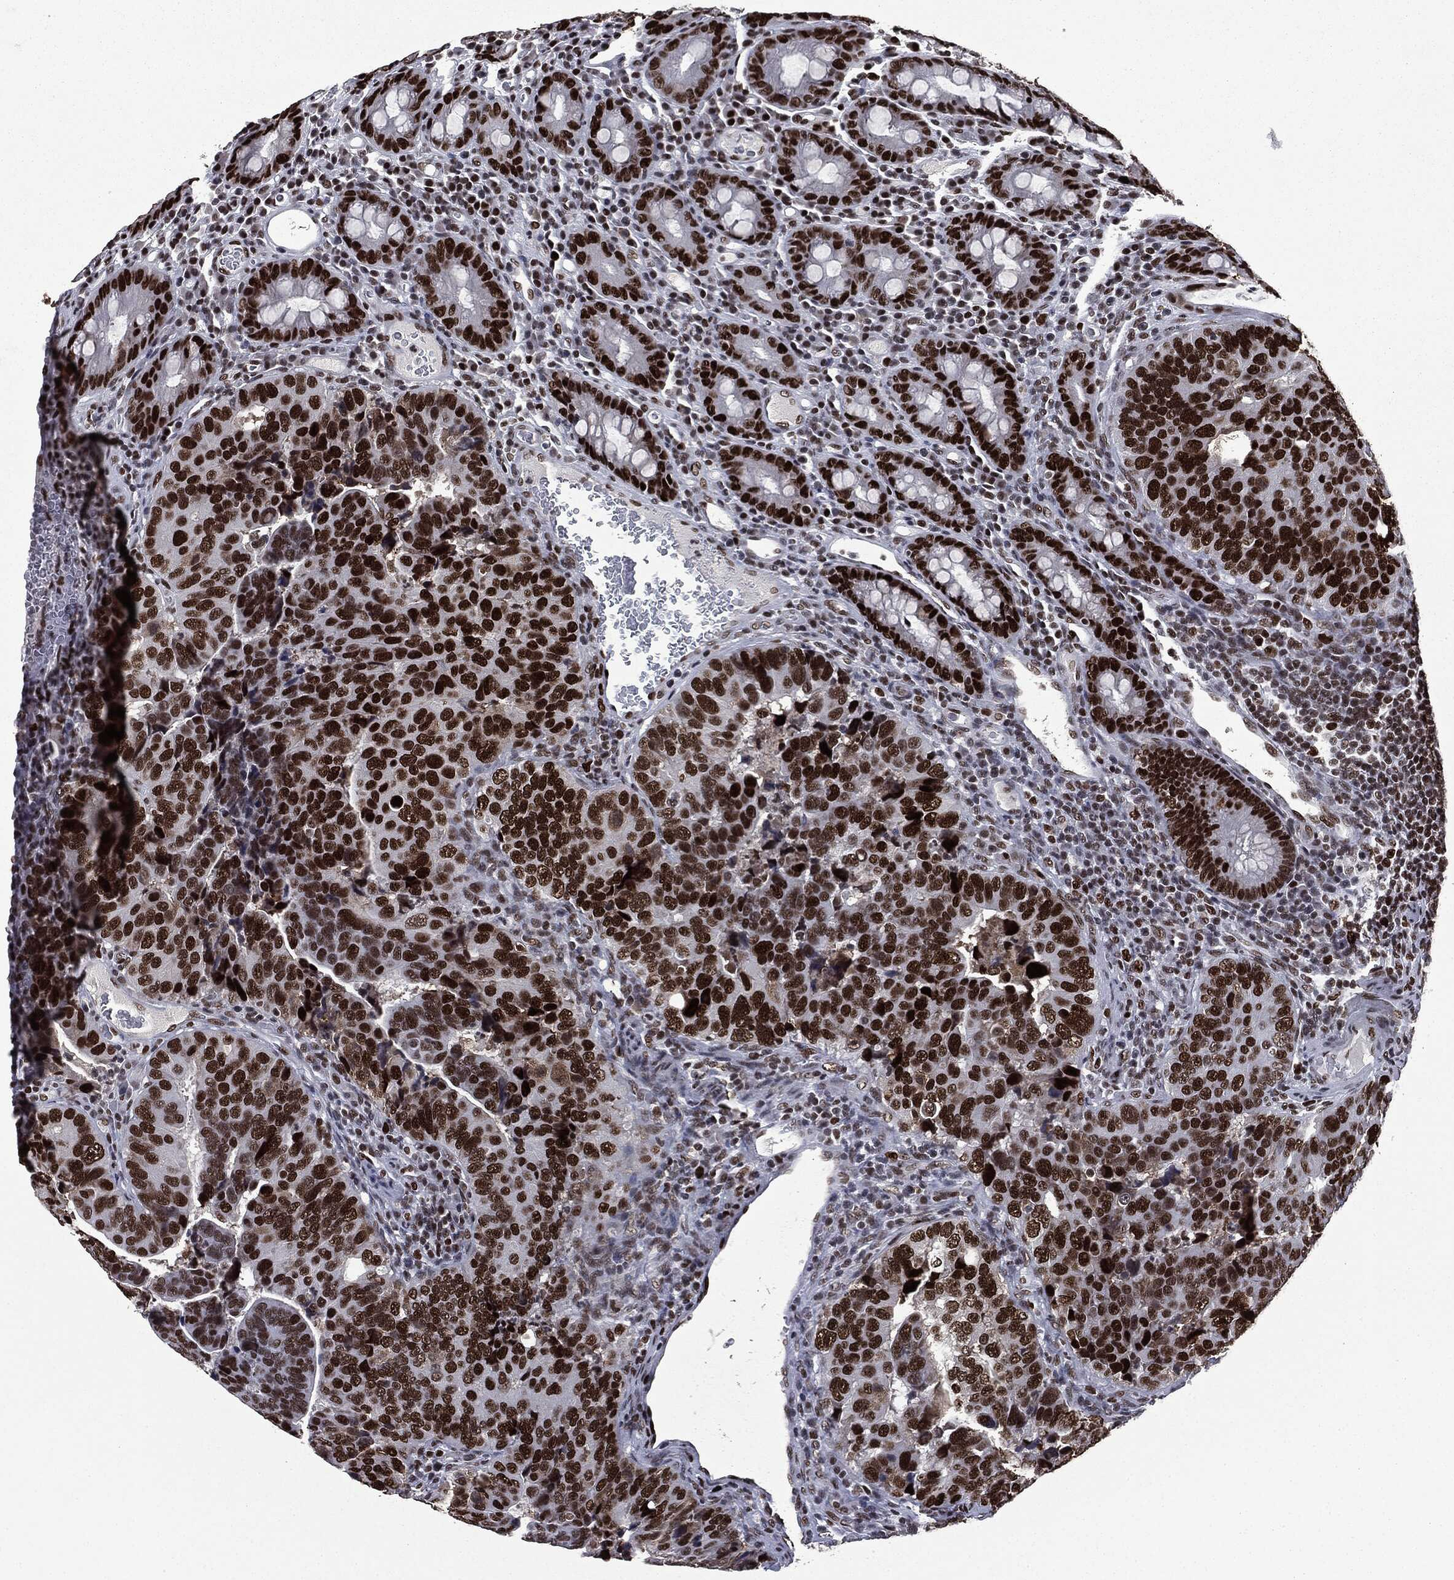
{"staining": {"intensity": "strong", "quantity": ">75%", "location": "nuclear"}, "tissue": "colorectal cancer", "cell_type": "Tumor cells", "image_type": "cancer", "snomed": [{"axis": "morphology", "description": "Adenocarcinoma, NOS"}, {"axis": "topography", "description": "Colon"}], "caption": "Colorectal cancer (adenocarcinoma) stained with a protein marker exhibits strong staining in tumor cells.", "gene": "MSH2", "patient": {"sex": "female", "age": 72}}